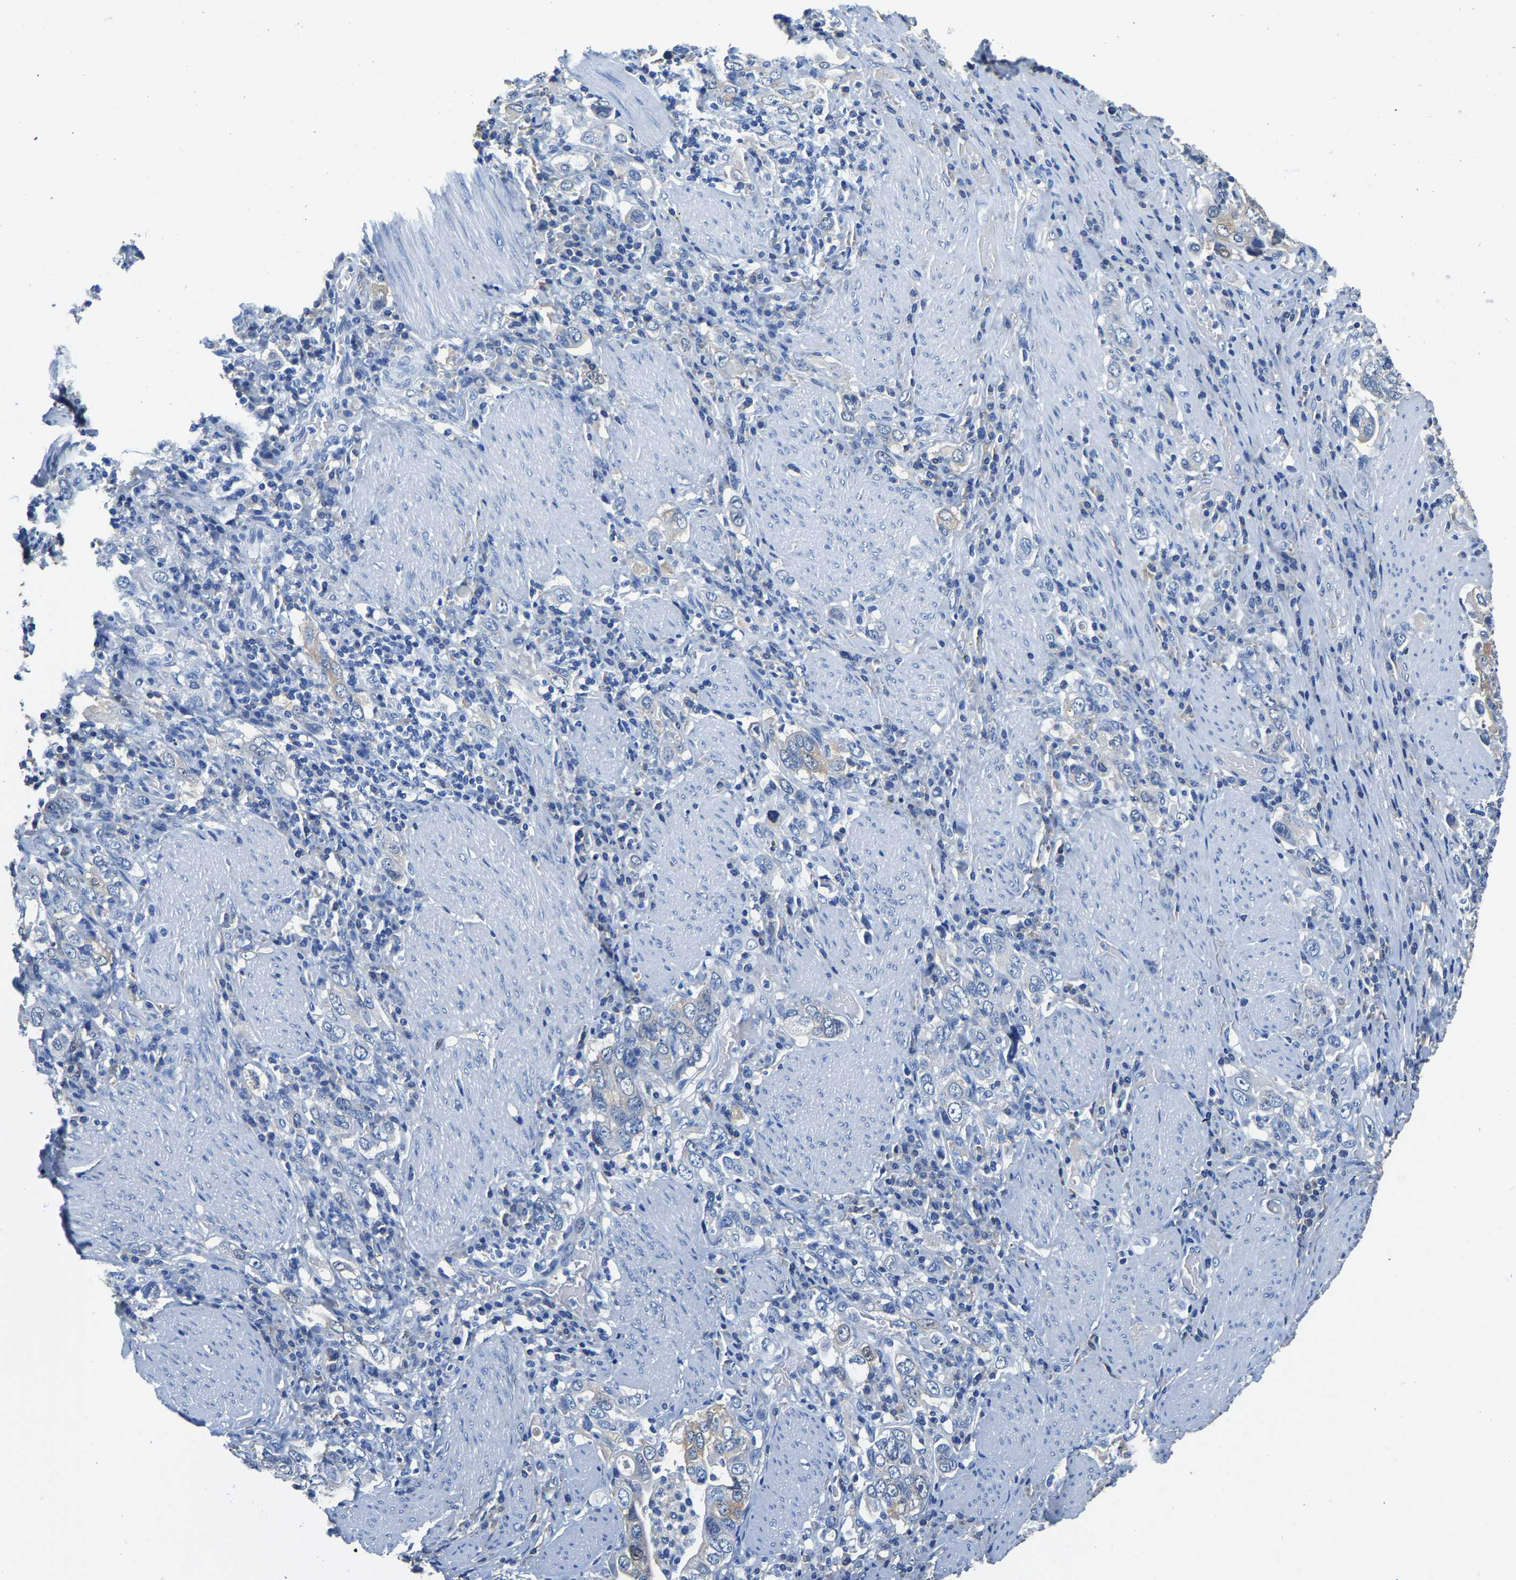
{"staining": {"intensity": "negative", "quantity": "none", "location": "none"}, "tissue": "stomach cancer", "cell_type": "Tumor cells", "image_type": "cancer", "snomed": [{"axis": "morphology", "description": "Adenocarcinoma, NOS"}, {"axis": "topography", "description": "Stomach, upper"}], "caption": "An immunohistochemistry (IHC) micrograph of stomach adenocarcinoma is shown. There is no staining in tumor cells of stomach adenocarcinoma.", "gene": "ZDHHC13", "patient": {"sex": "male", "age": 62}}